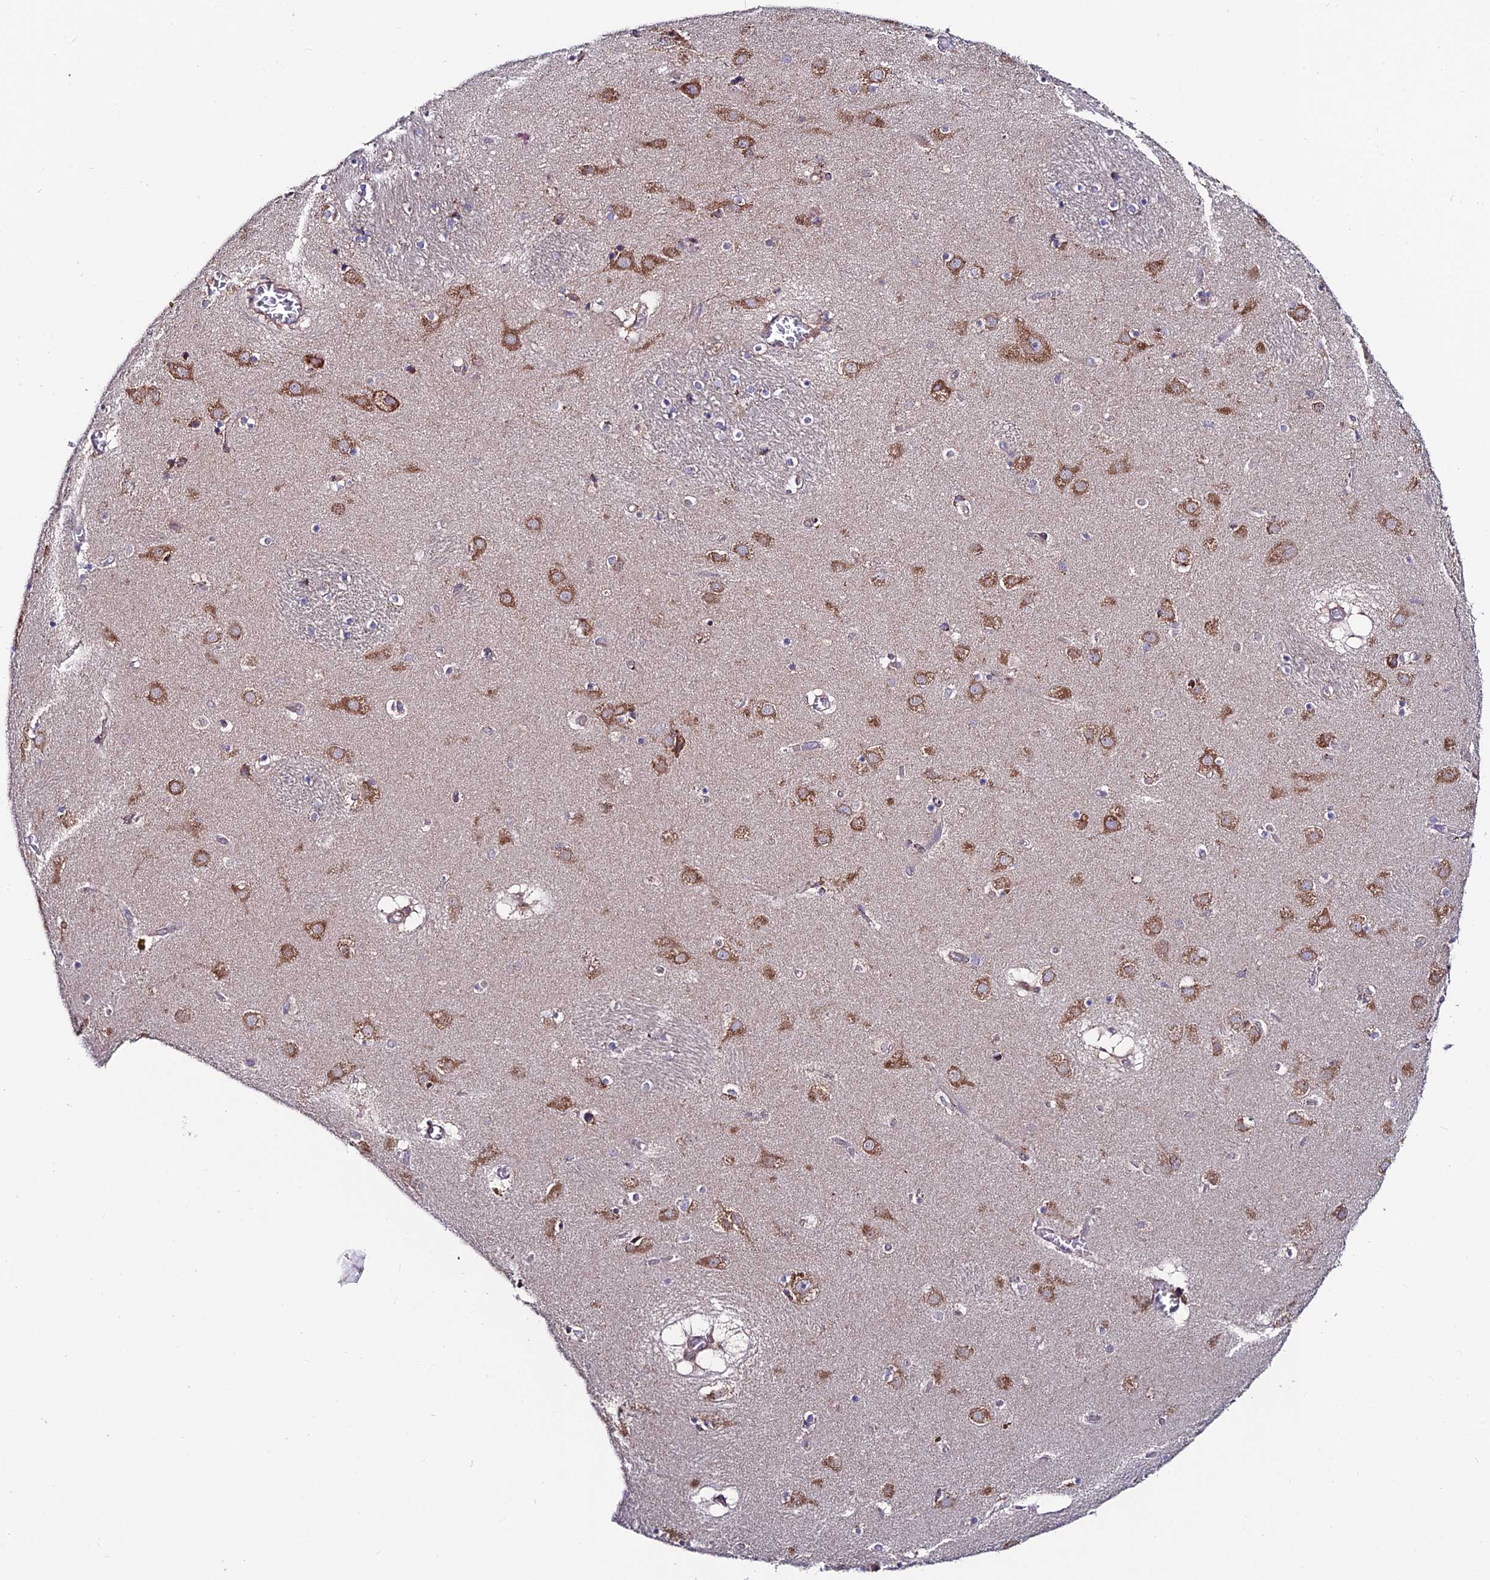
{"staining": {"intensity": "moderate", "quantity": "<25%", "location": "cytoplasmic/membranous"}, "tissue": "caudate", "cell_type": "Glial cells", "image_type": "normal", "snomed": [{"axis": "morphology", "description": "Normal tissue, NOS"}, {"axis": "topography", "description": "Lateral ventricle wall"}], "caption": "Glial cells demonstrate low levels of moderate cytoplasmic/membranous positivity in approximately <25% of cells in normal caudate.", "gene": "EIF3K", "patient": {"sex": "male", "age": 70}}